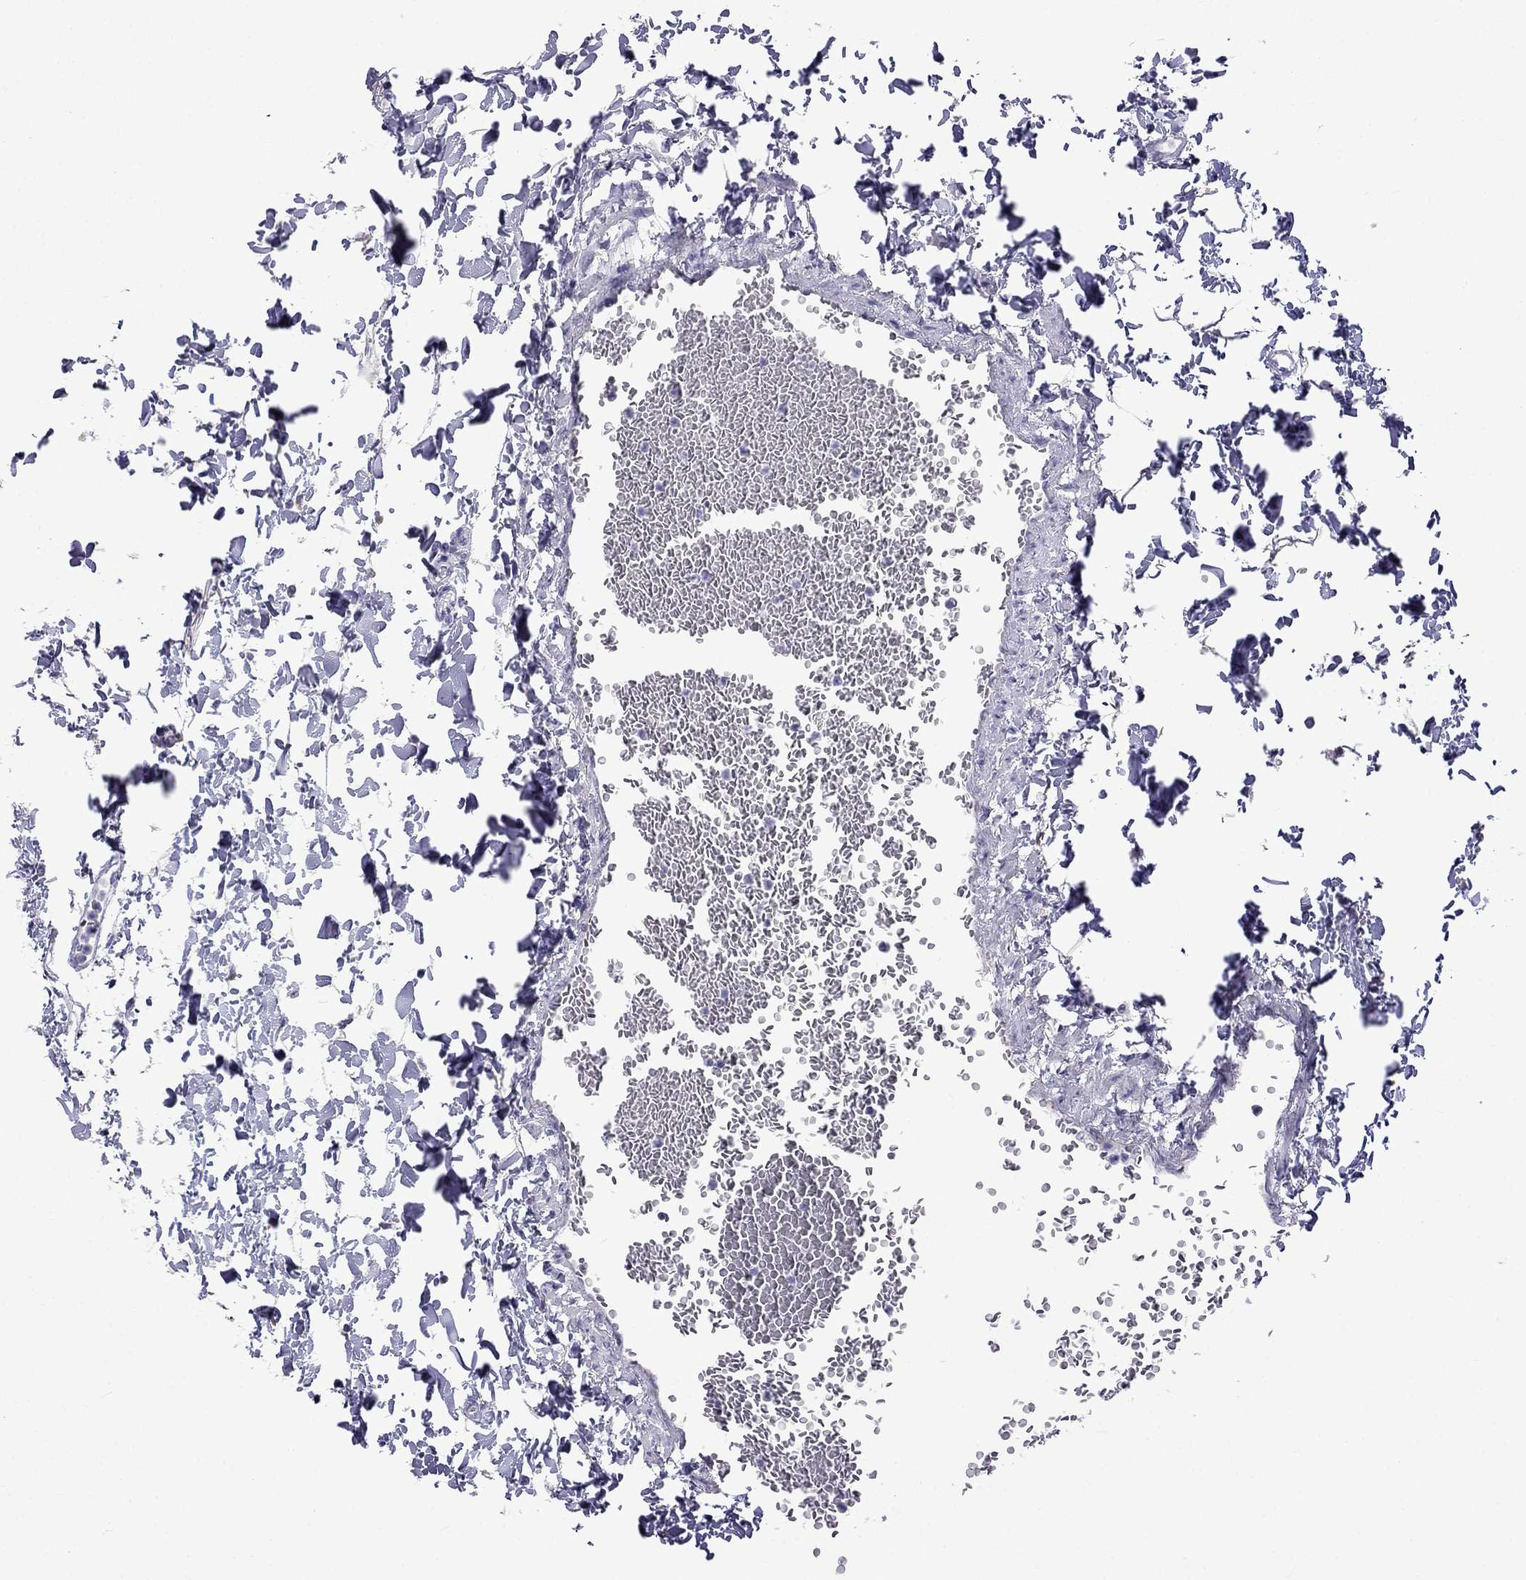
{"staining": {"intensity": "negative", "quantity": "none", "location": "none"}, "tissue": "stomach", "cell_type": "Glandular cells", "image_type": "normal", "snomed": [{"axis": "morphology", "description": "Normal tissue, NOS"}, {"axis": "topography", "description": "Stomach"}], "caption": "Immunohistochemical staining of normal human stomach displays no significant positivity in glandular cells. (DAB (3,3'-diaminobenzidine) immunohistochemistry (IHC) visualized using brightfield microscopy, high magnification).", "gene": "MGP", "patient": {"sex": "male", "age": 54}}